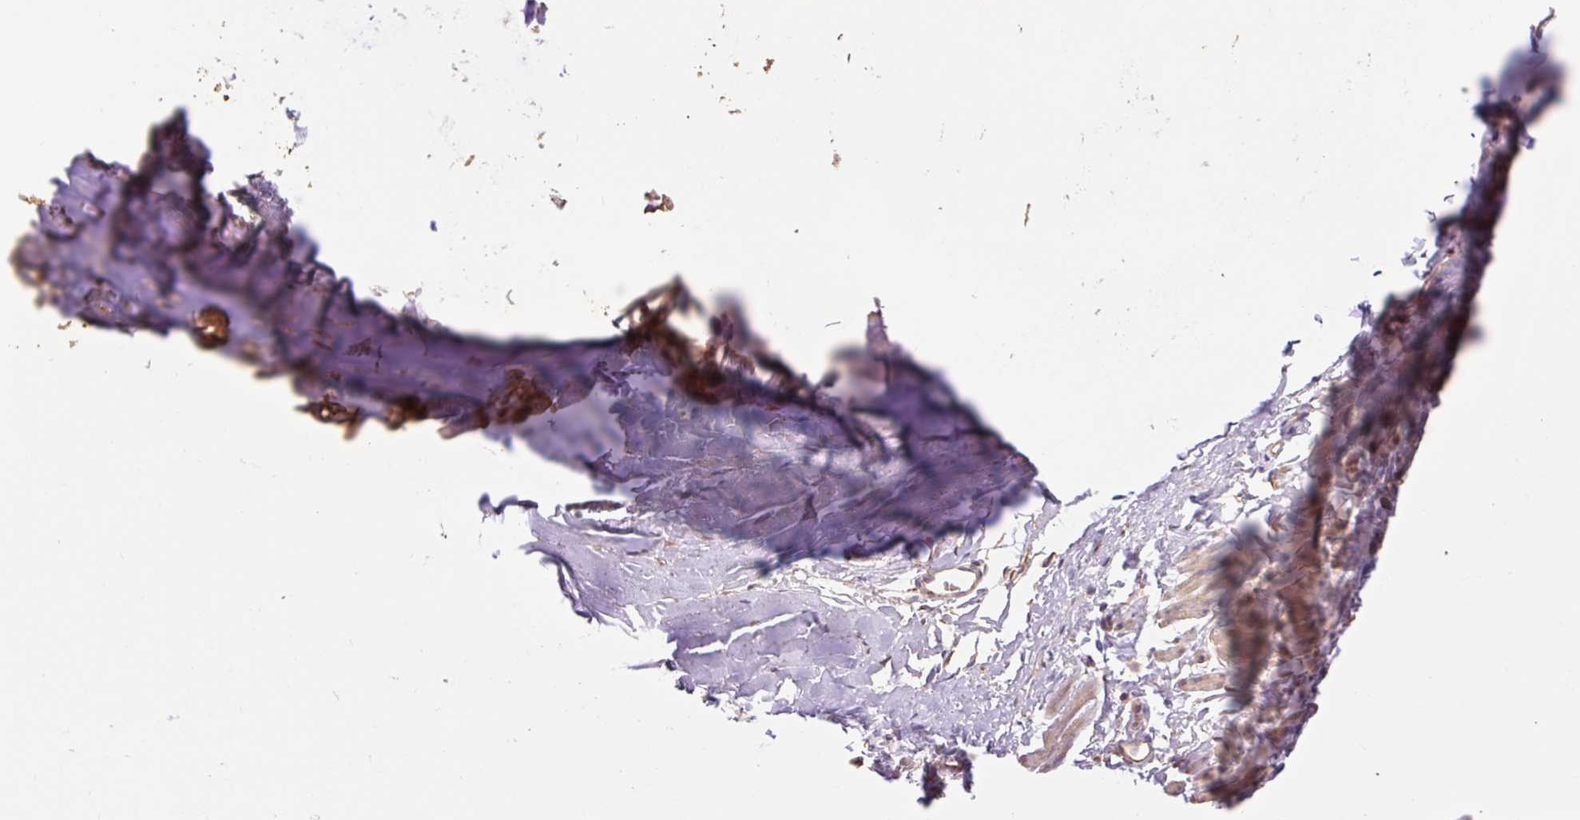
{"staining": {"intensity": "moderate", "quantity": ">75%", "location": "cytoplasmic/membranous"}, "tissue": "bronchus", "cell_type": "Respiratory epithelial cells", "image_type": "normal", "snomed": [{"axis": "morphology", "description": "Normal tissue, NOS"}, {"axis": "topography", "description": "Bronchus"}], "caption": "Immunohistochemistry of benign human bronchus demonstrates medium levels of moderate cytoplasmic/membranous staining in approximately >75% of respiratory epithelial cells. The staining was performed using DAB (3,3'-diaminobenzidine), with brown indicating positive protein expression. Nuclei are stained blue with hematoxylin.", "gene": "DESI1", "patient": {"sex": "male", "age": 67}}